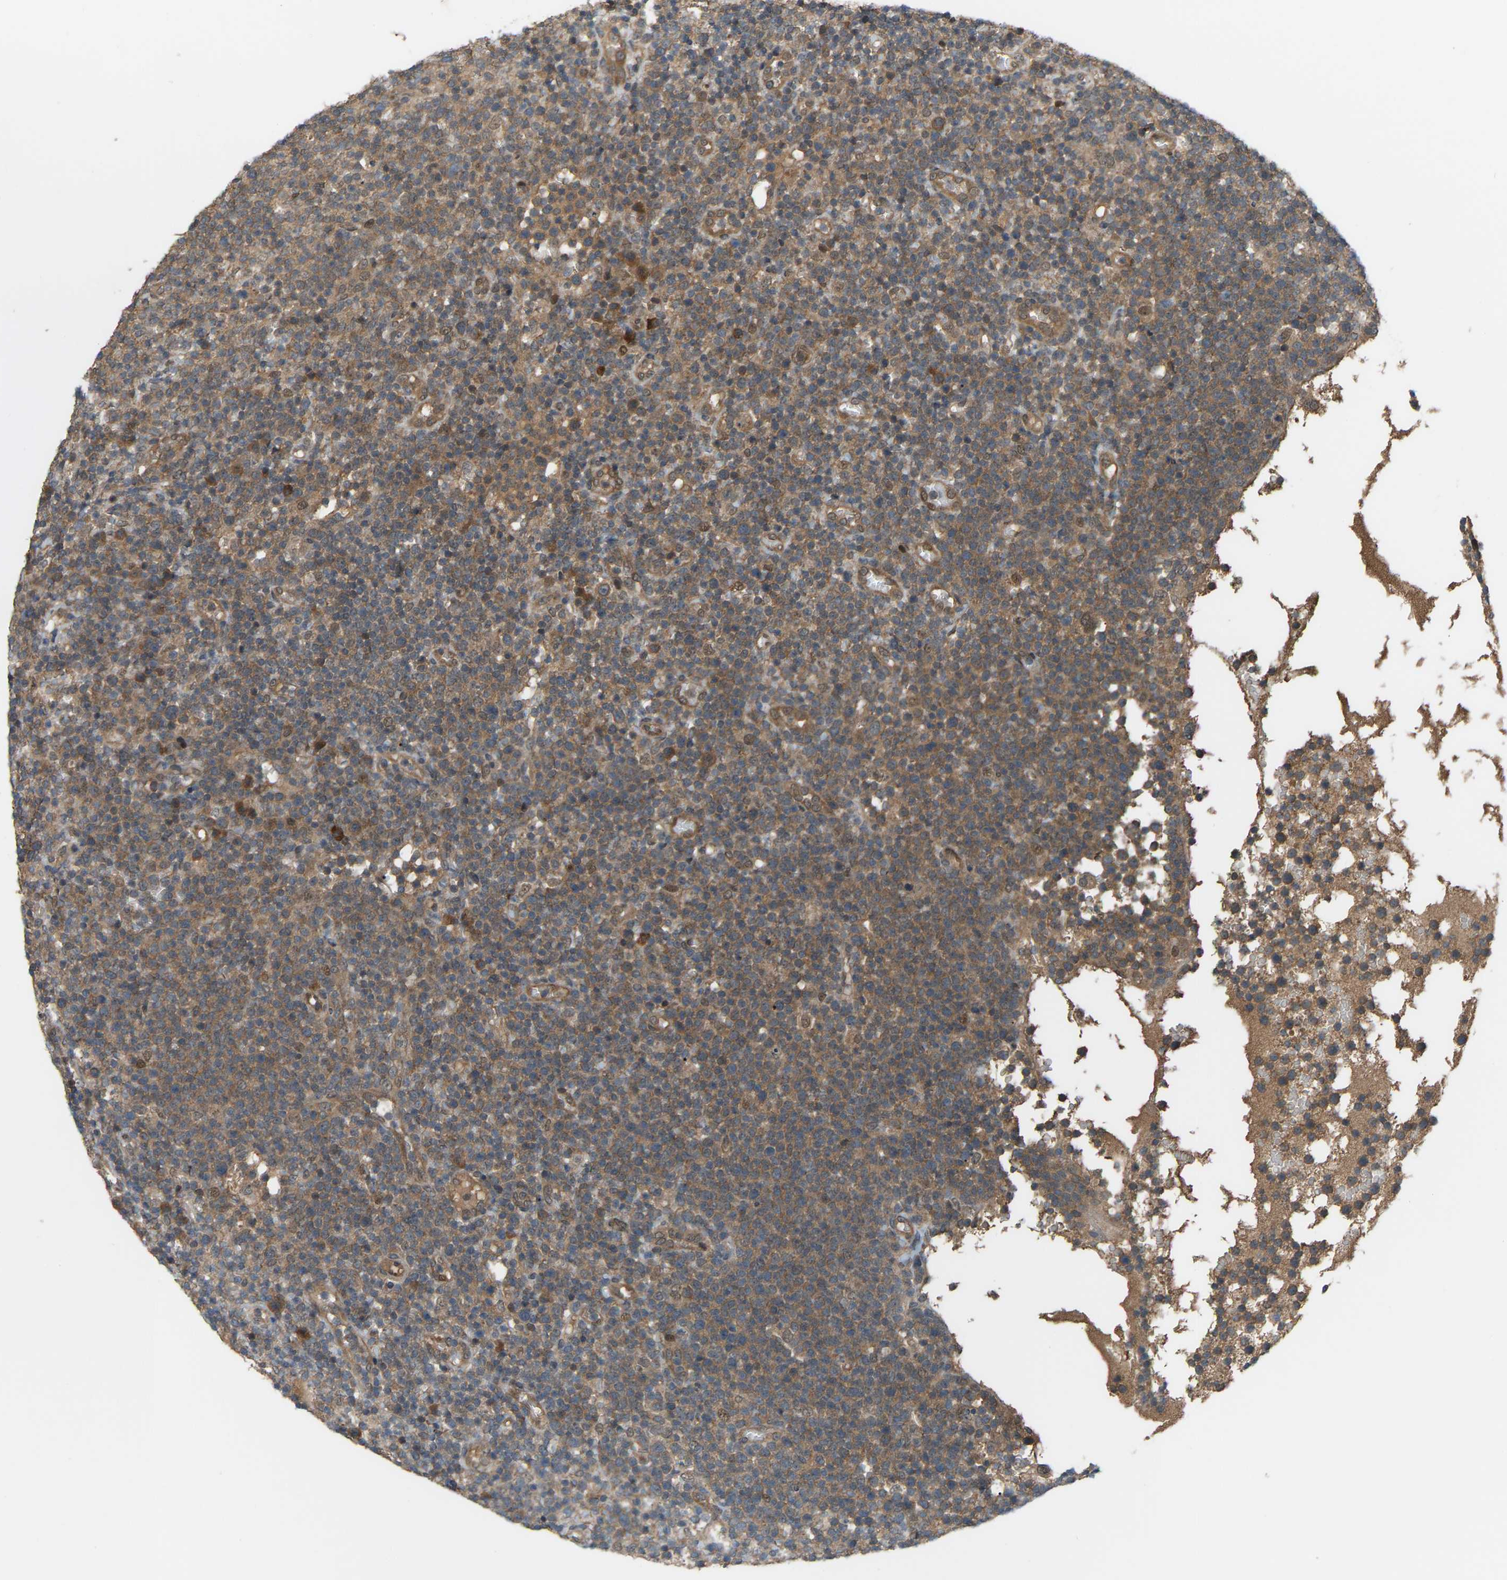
{"staining": {"intensity": "moderate", "quantity": ">75%", "location": "cytoplasmic/membranous"}, "tissue": "lymphoma", "cell_type": "Tumor cells", "image_type": "cancer", "snomed": [{"axis": "morphology", "description": "Malignant lymphoma, non-Hodgkin's type, High grade"}, {"axis": "topography", "description": "Lymph node"}], "caption": "DAB immunohistochemical staining of lymphoma displays moderate cytoplasmic/membranous protein expression in about >75% of tumor cells.", "gene": "CROT", "patient": {"sex": "male", "age": 61}}